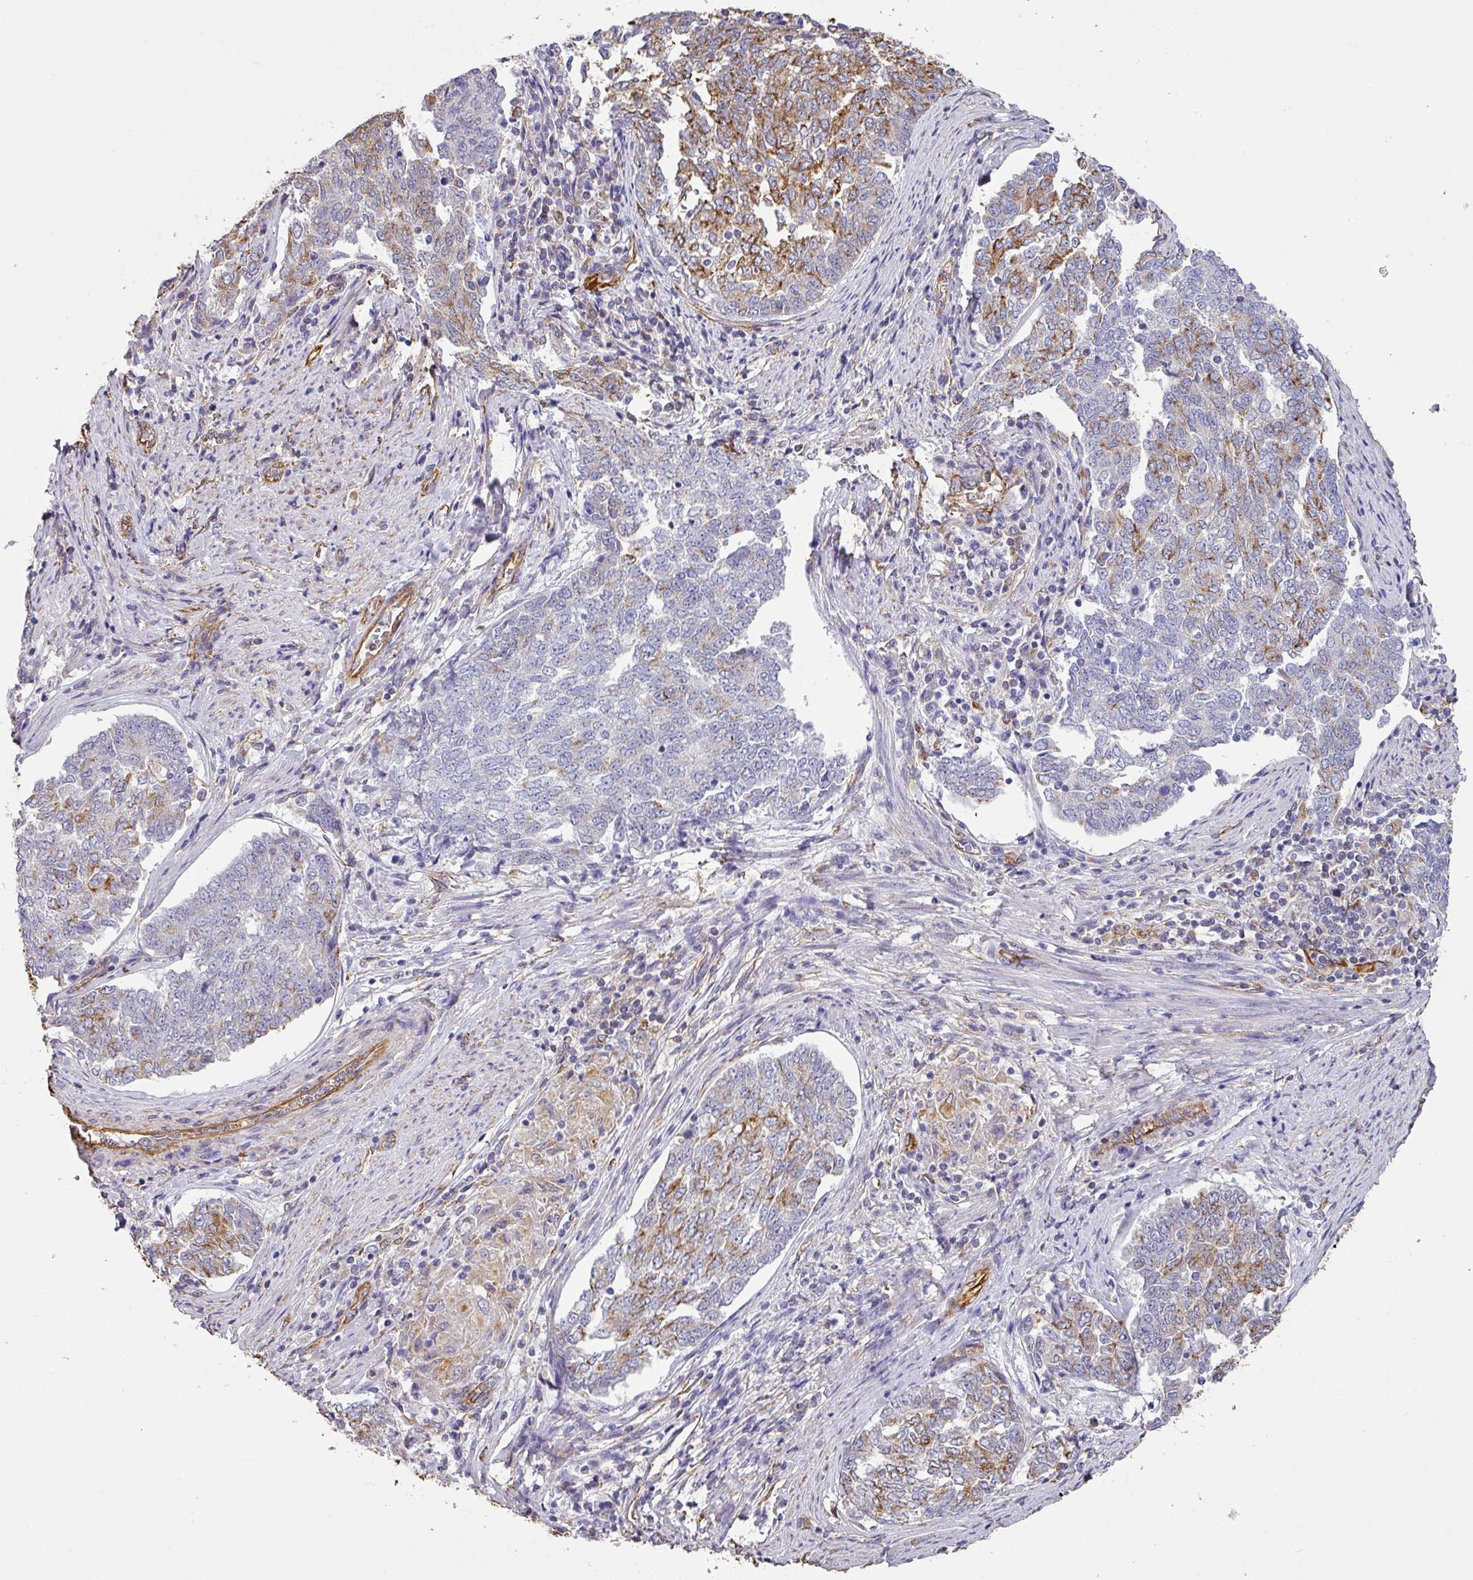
{"staining": {"intensity": "moderate", "quantity": "<25%", "location": "cytoplasmic/membranous"}, "tissue": "endometrial cancer", "cell_type": "Tumor cells", "image_type": "cancer", "snomed": [{"axis": "morphology", "description": "Adenocarcinoma, NOS"}, {"axis": "topography", "description": "Endometrium"}], "caption": "A micrograph showing moderate cytoplasmic/membranous staining in about <25% of tumor cells in endometrial adenocarcinoma, as visualized by brown immunohistochemical staining.", "gene": "ZNF280C", "patient": {"sex": "female", "age": 80}}